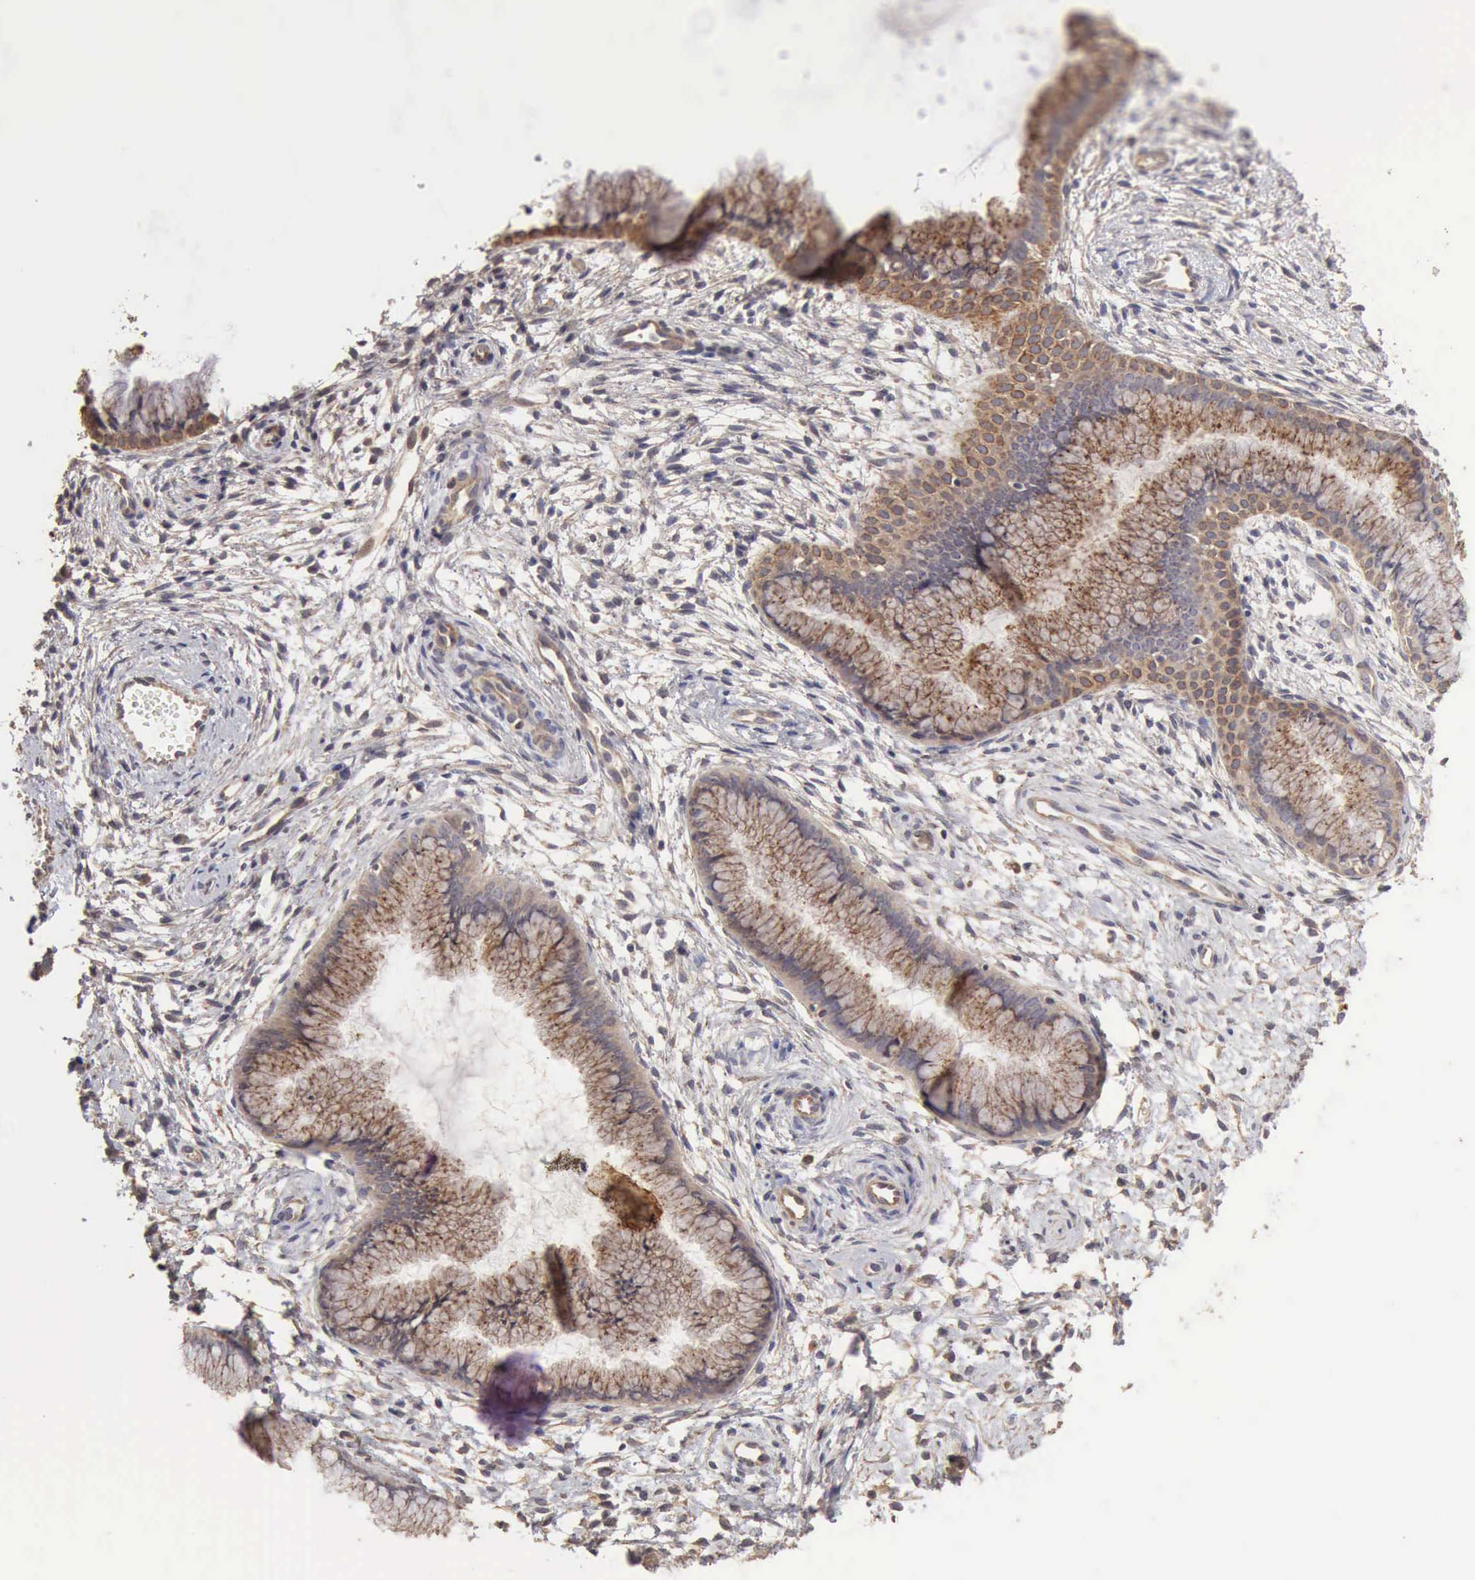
{"staining": {"intensity": "weak", "quantity": "25%-75%", "location": "cytoplasmic/membranous"}, "tissue": "cervix", "cell_type": "Glandular cells", "image_type": "normal", "snomed": [{"axis": "morphology", "description": "Normal tissue, NOS"}, {"axis": "topography", "description": "Cervix"}], "caption": "Immunohistochemical staining of normal human cervix displays 25%-75% levels of weak cytoplasmic/membranous protein expression in about 25%-75% of glandular cells. The staining was performed using DAB (3,3'-diaminobenzidine), with brown indicating positive protein expression. Nuclei are stained blue with hematoxylin.", "gene": "BMX", "patient": {"sex": "female", "age": 39}}